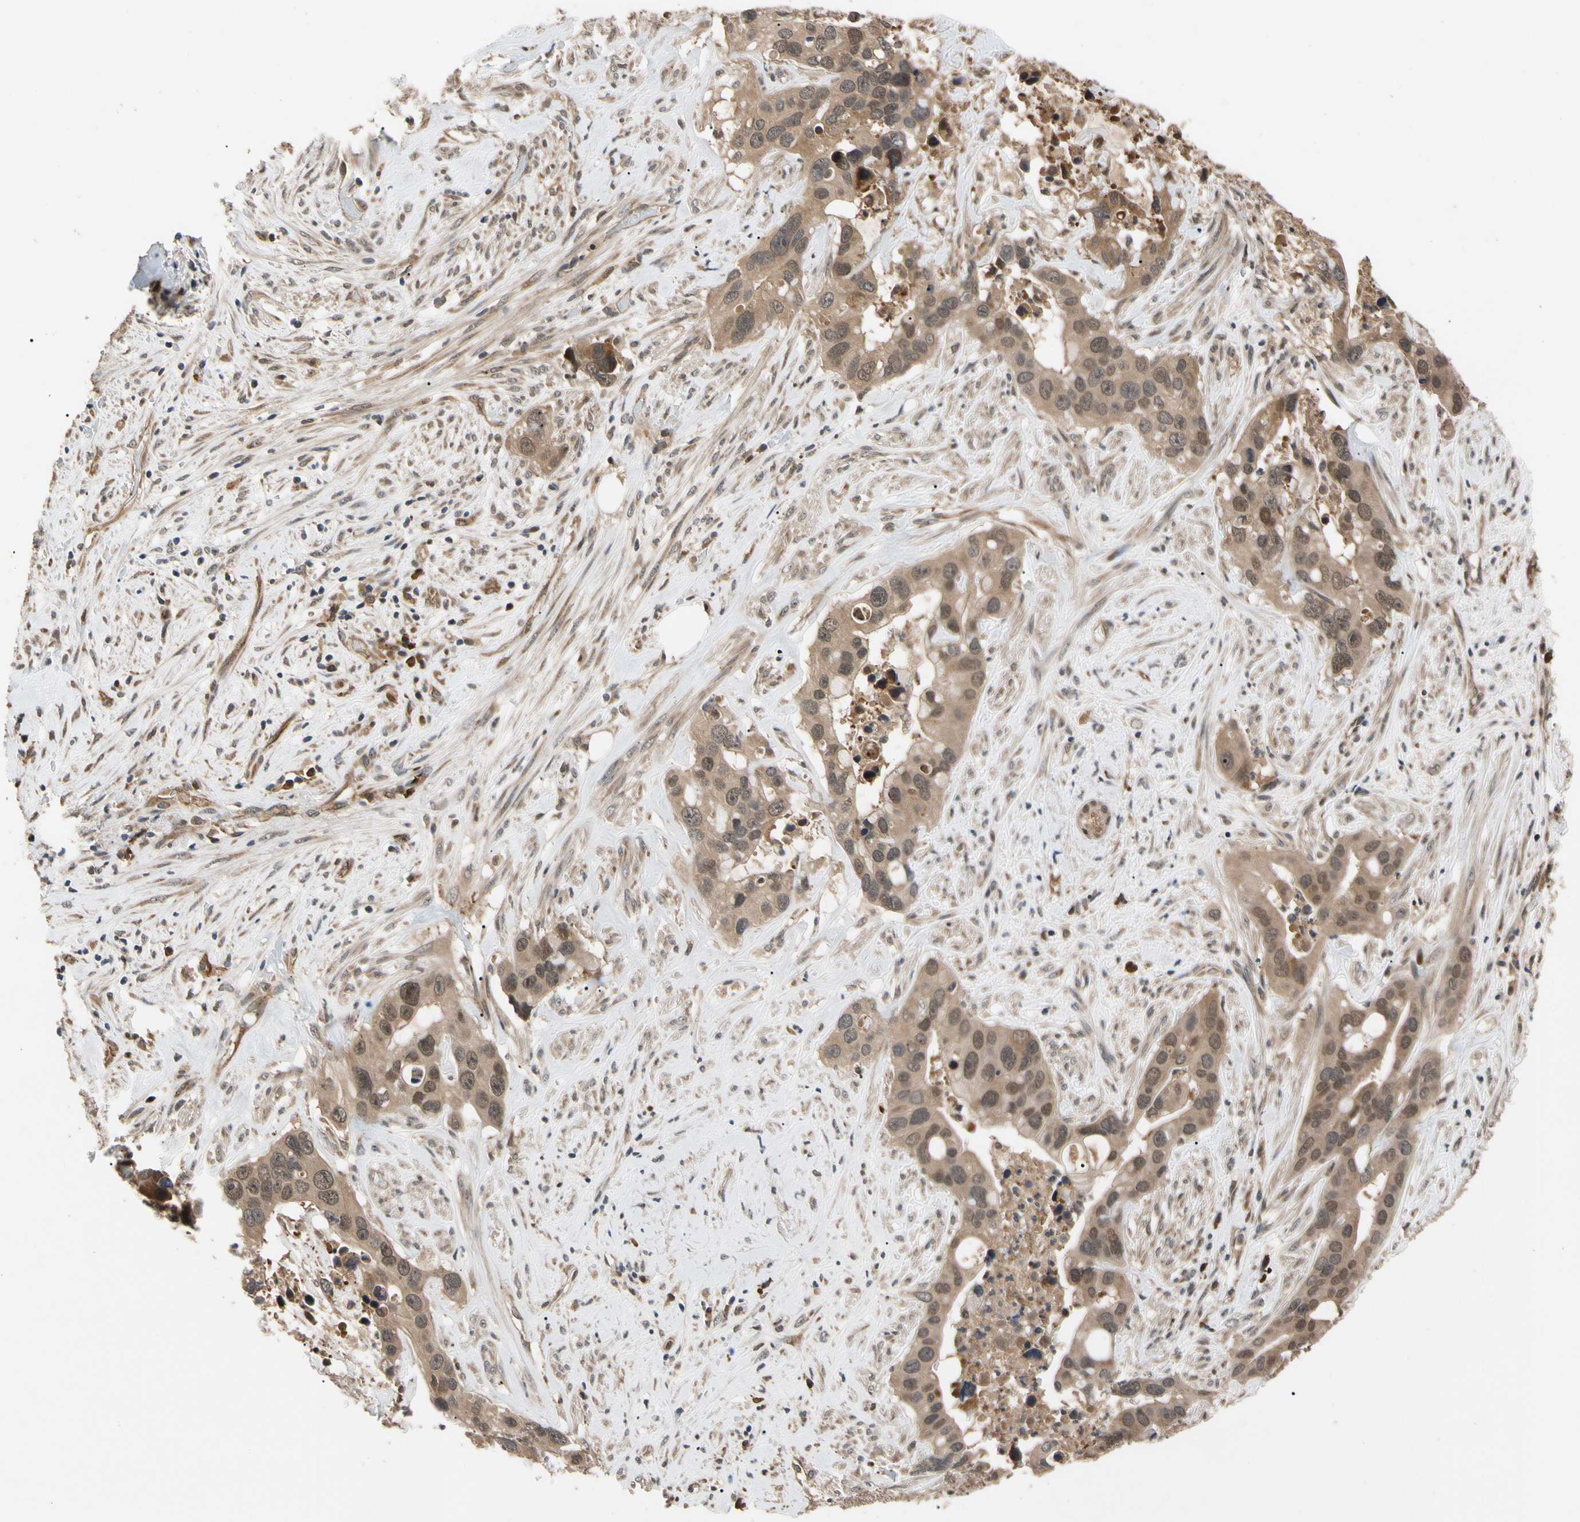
{"staining": {"intensity": "weak", "quantity": ">75%", "location": "cytoplasmic/membranous,nuclear"}, "tissue": "liver cancer", "cell_type": "Tumor cells", "image_type": "cancer", "snomed": [{"axis": "morphology", "description": "Cholangiocarcinoma"}, {"axis": "topography", "description": "Liver"}], "caption": "Liver cancer (cholangiocarcinoma) stained for a protein (brown) reveals weak cytoplasmic/membranous and nuclear positive expression in about >75% of tumor cells.", "gene": "CYTIP", "patient": {"sex": "female", "age": 65}}